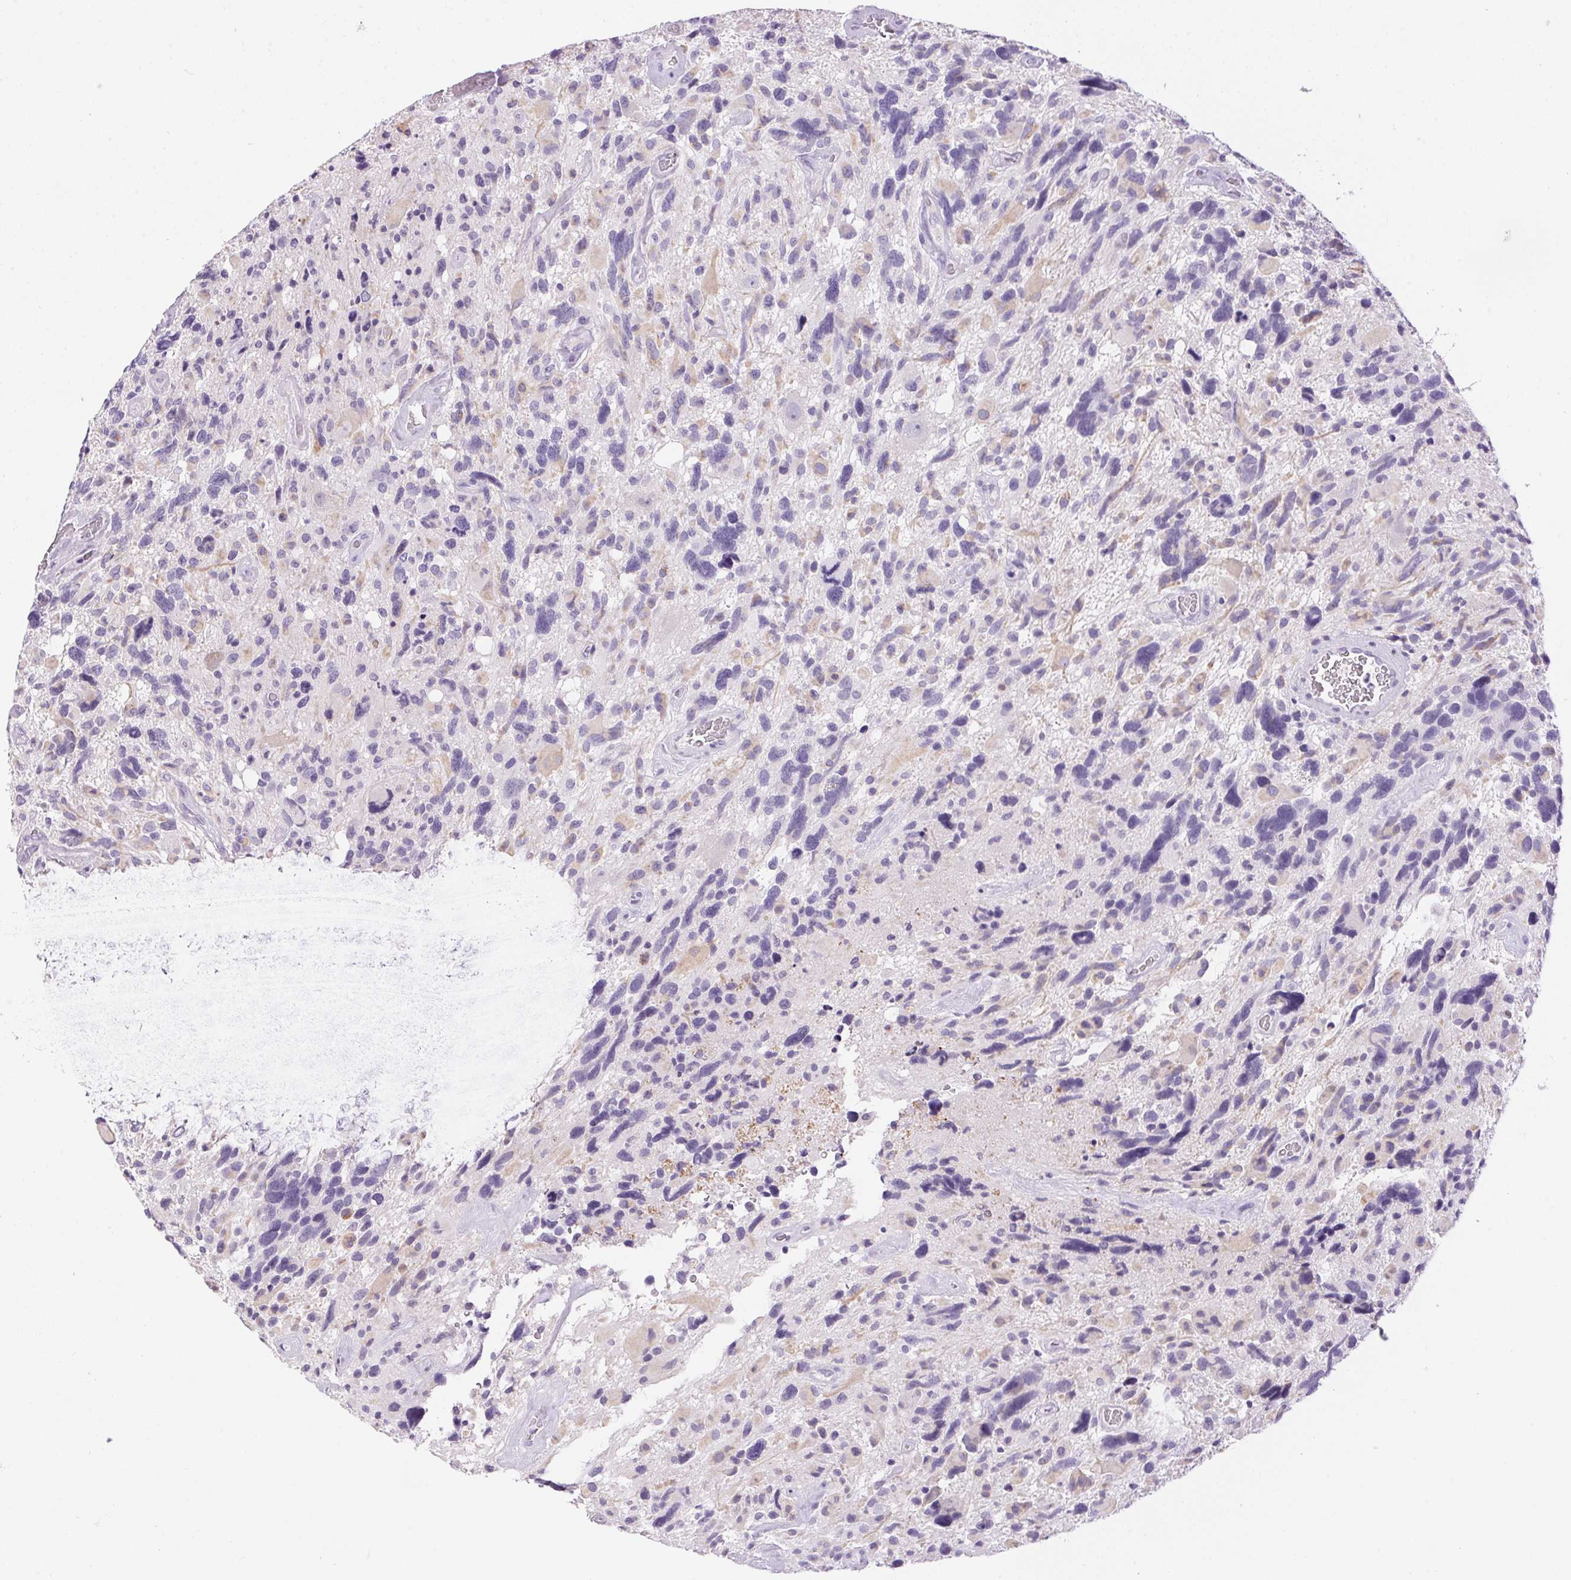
{"staining": {"intensity": "negative", "quantity": "none", "location": "none"}, "tissue": "glioma", "cell_type": "Tumor cells", "image_type": "cancer", "snomed": [{"axis": "morphology", "description": "Glioma, malignant, High grade"}, {"axis": "topography", "description": "Brain"}], "caption": "Glioma stained for a protein using immunohistochemistry reveals no expression tumor cells.", "gene": "PNLIPRP3", "patient": {"sex": "male", "age": 49}}